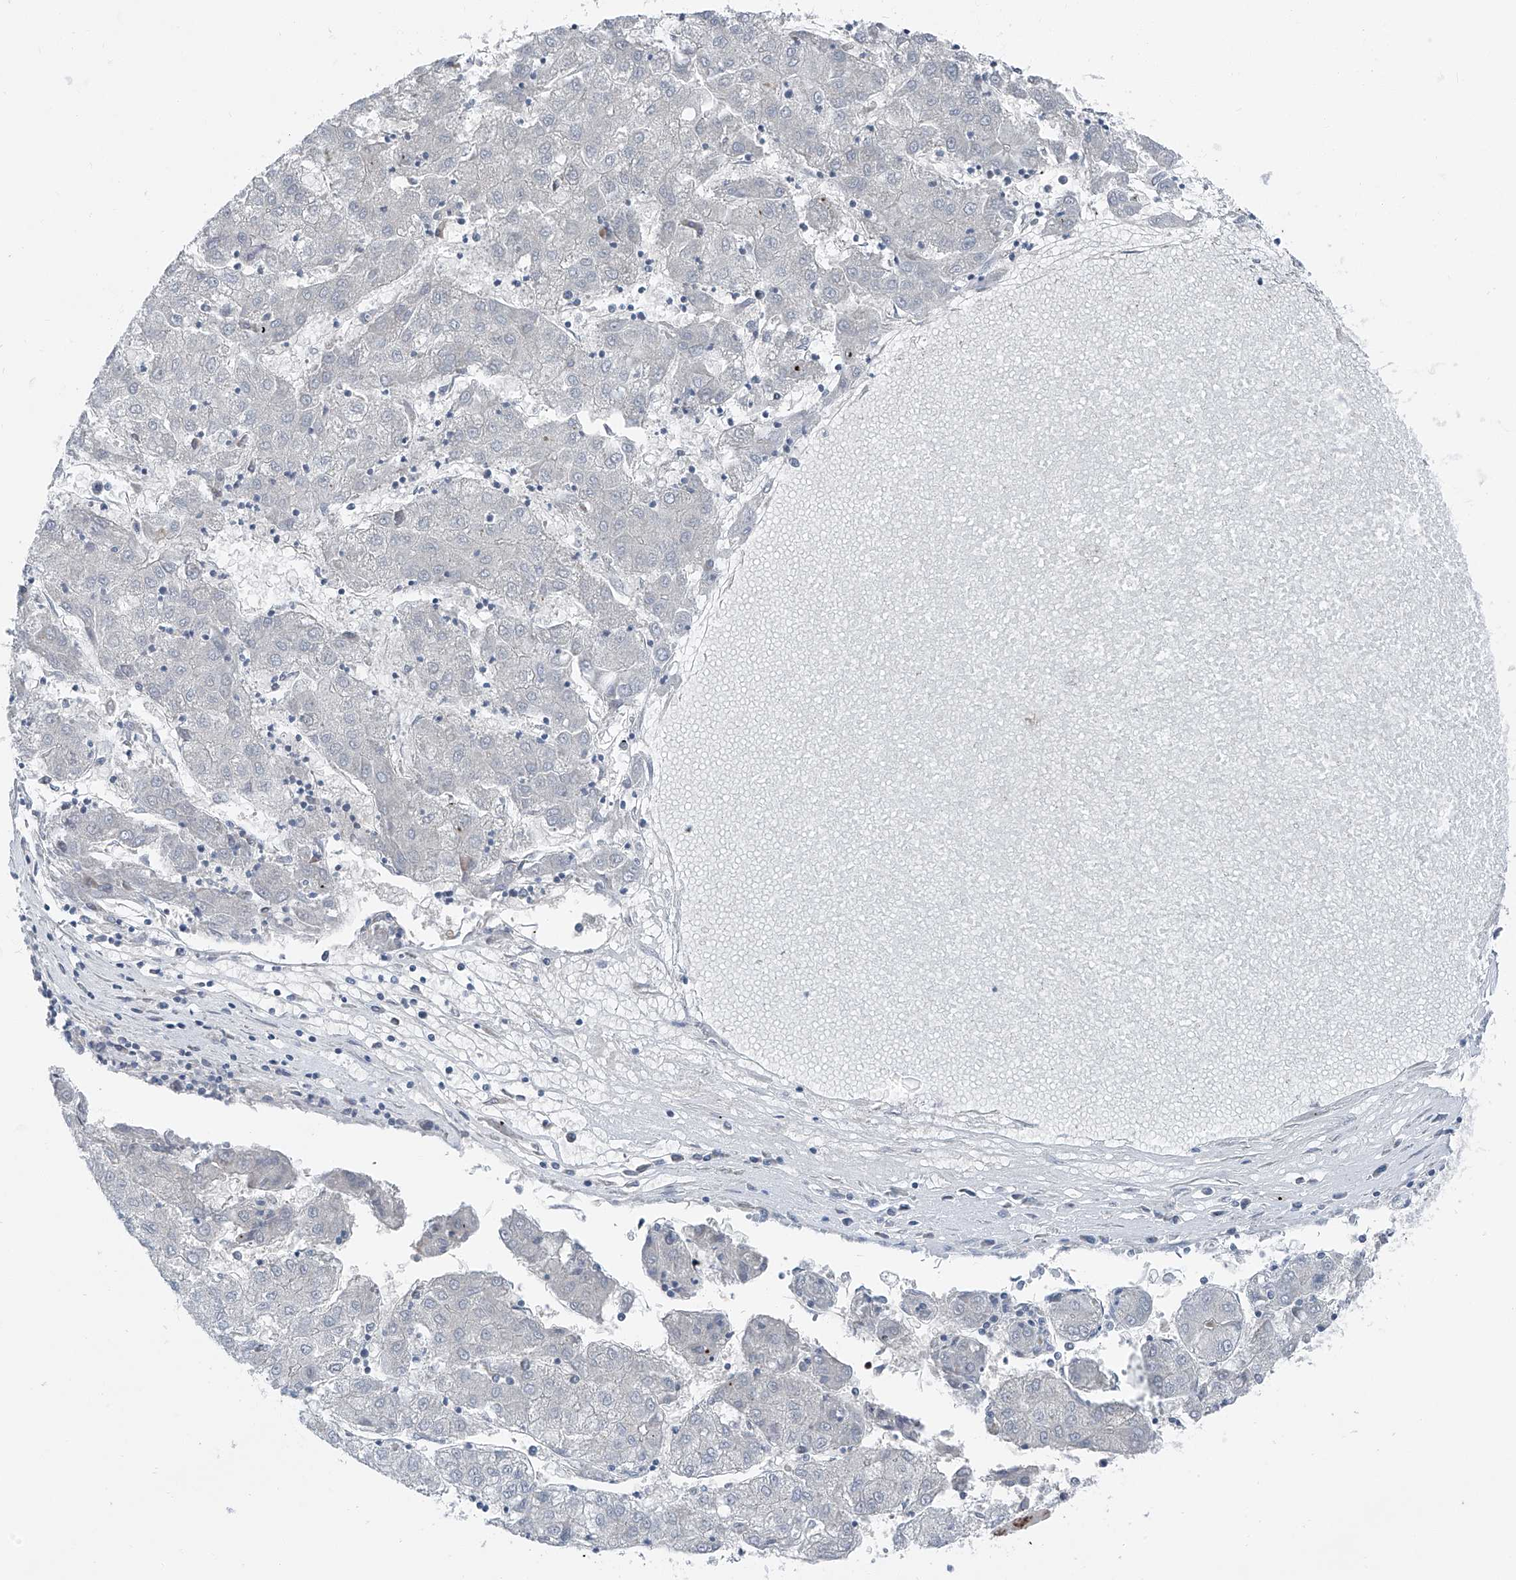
{"staining": {"intensity": "negative", "quantity": "none", "location": "none"}, "tissue": "liver cancer", "cell_type": "Tumor cells", "image_type": "cancer", "snomed": [{"axis": "morphology", "description": "Carcinoma, Hepatocellular, NOS"}, {"axis": "topography", "description": "Liver"}], "caption": "An image of human liver cancer is negative for staining in tumor cells.", "gene": "BMI1", "patient": {"sex": "male", "age": 72}}